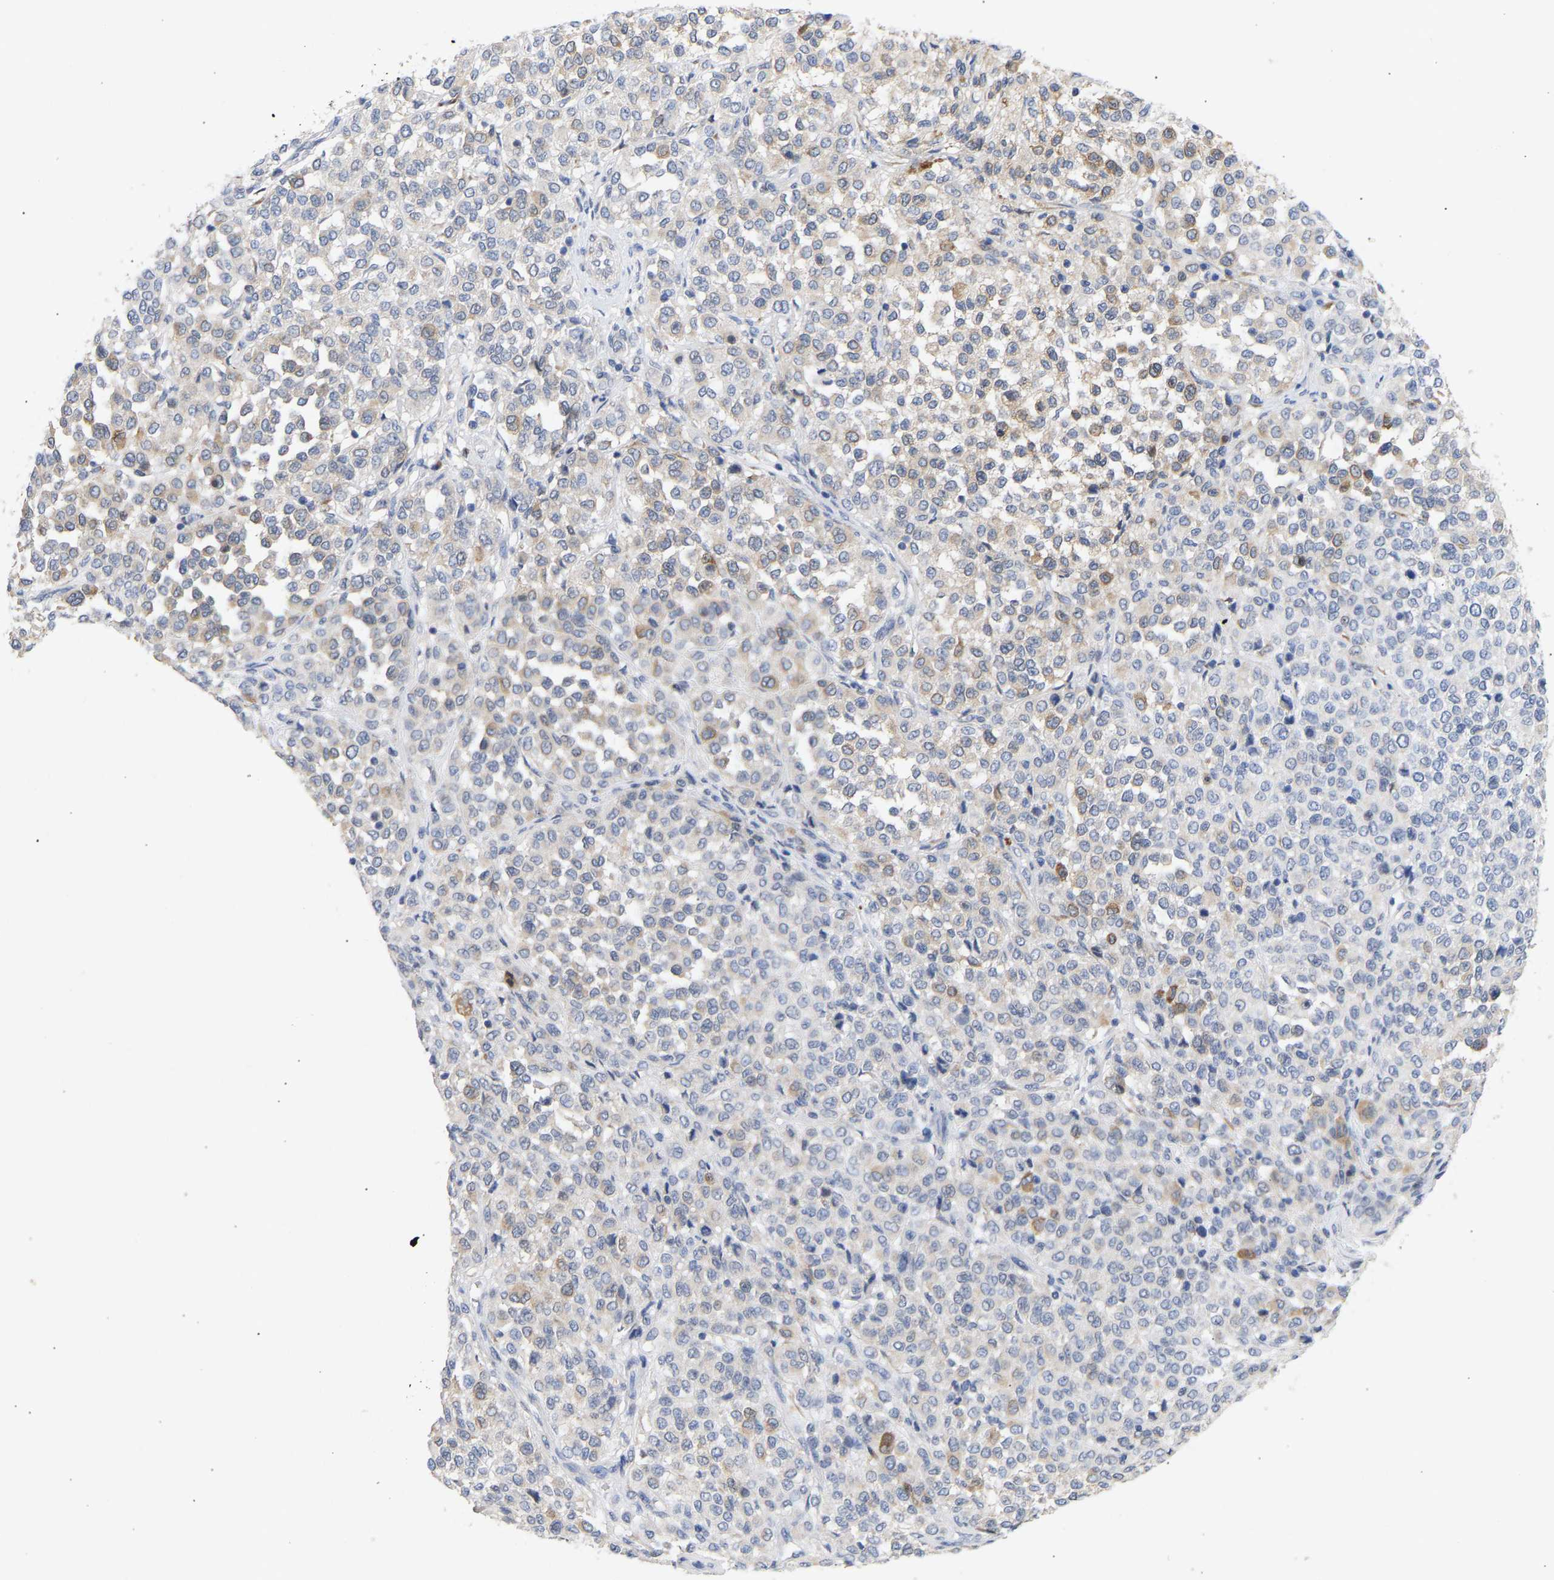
{"staining": {"intensity": "weak", "quantity": "<25%", "location": "cytoplasmic/membranous"}, "tissue": "melanoma", "cell_type": "Tumor cells", "image_type": "cancer", "snomed": [{"axis": "morphology", "description": "Malignant melanoma, Metastatic site"}, {"axis": "topography", "description": "Pancreas"}], "caption": "This histopathology image is of melanoma stained with immunohistochemistry (IHC) to label a protein in brown with the nuclei are counter-stained blue. There is no staining in tumor cells.", "gene": "SELENOM", "patient": {"sex": "female", "age": 30}}